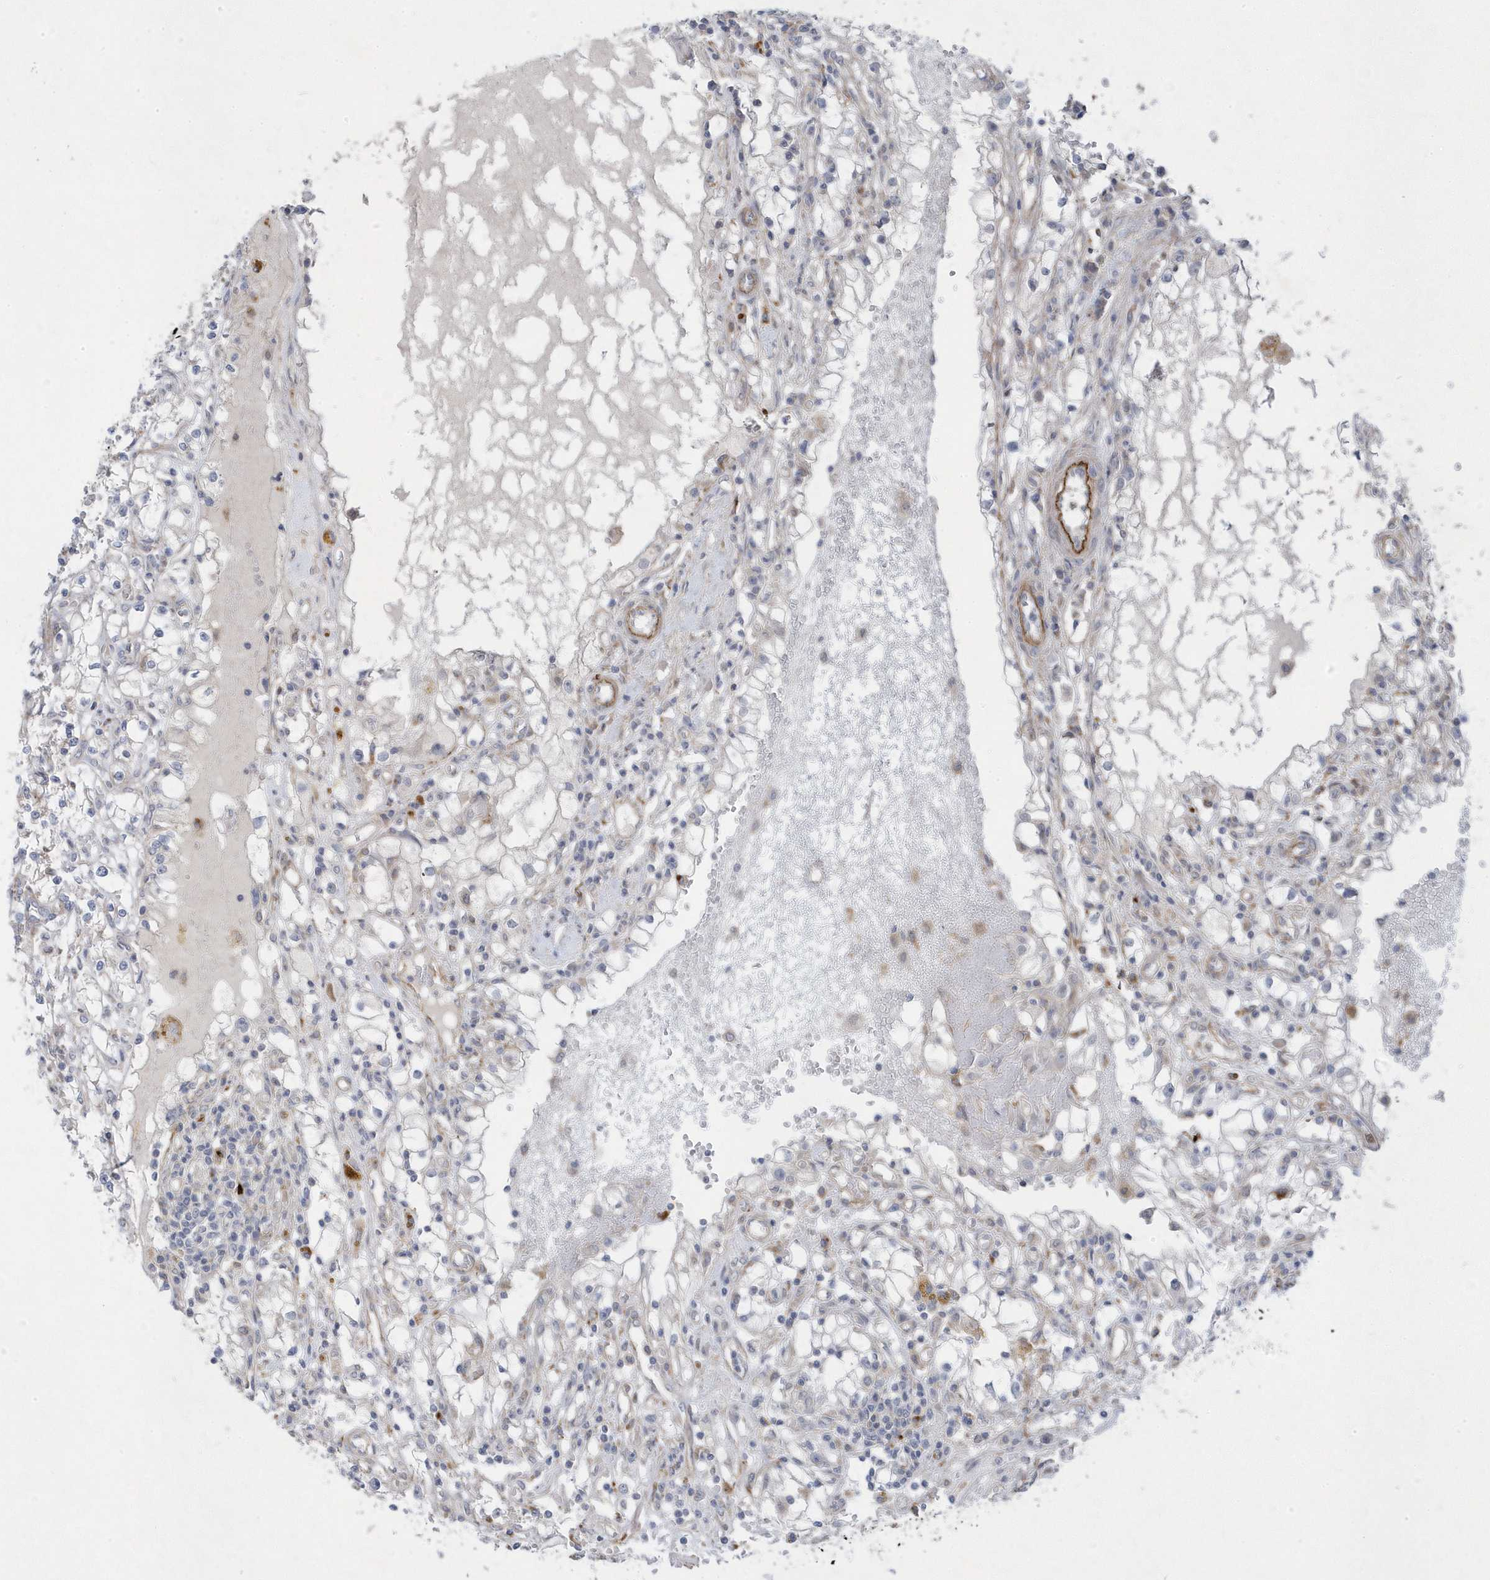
{"staining": {"intensity": "negative", "quantity": "none", "location": "none"}, "tissue": "renal cancer", "cell_type": "Tumor cells", "image_type": "cancer", "snomed": [{"axis": "morphology", "description": "Adenocarcinoma, NOS"}, {"axis": "topography", "description": "Kidney"}], "caption": "High power microscopy image of an immunohistochemistry (IHC) photomicrograph of renal cancer, revealing no significant expression in tumor cells.", "gene": "ANAPC1", "patient": {"sex": "male", "age": 56}}